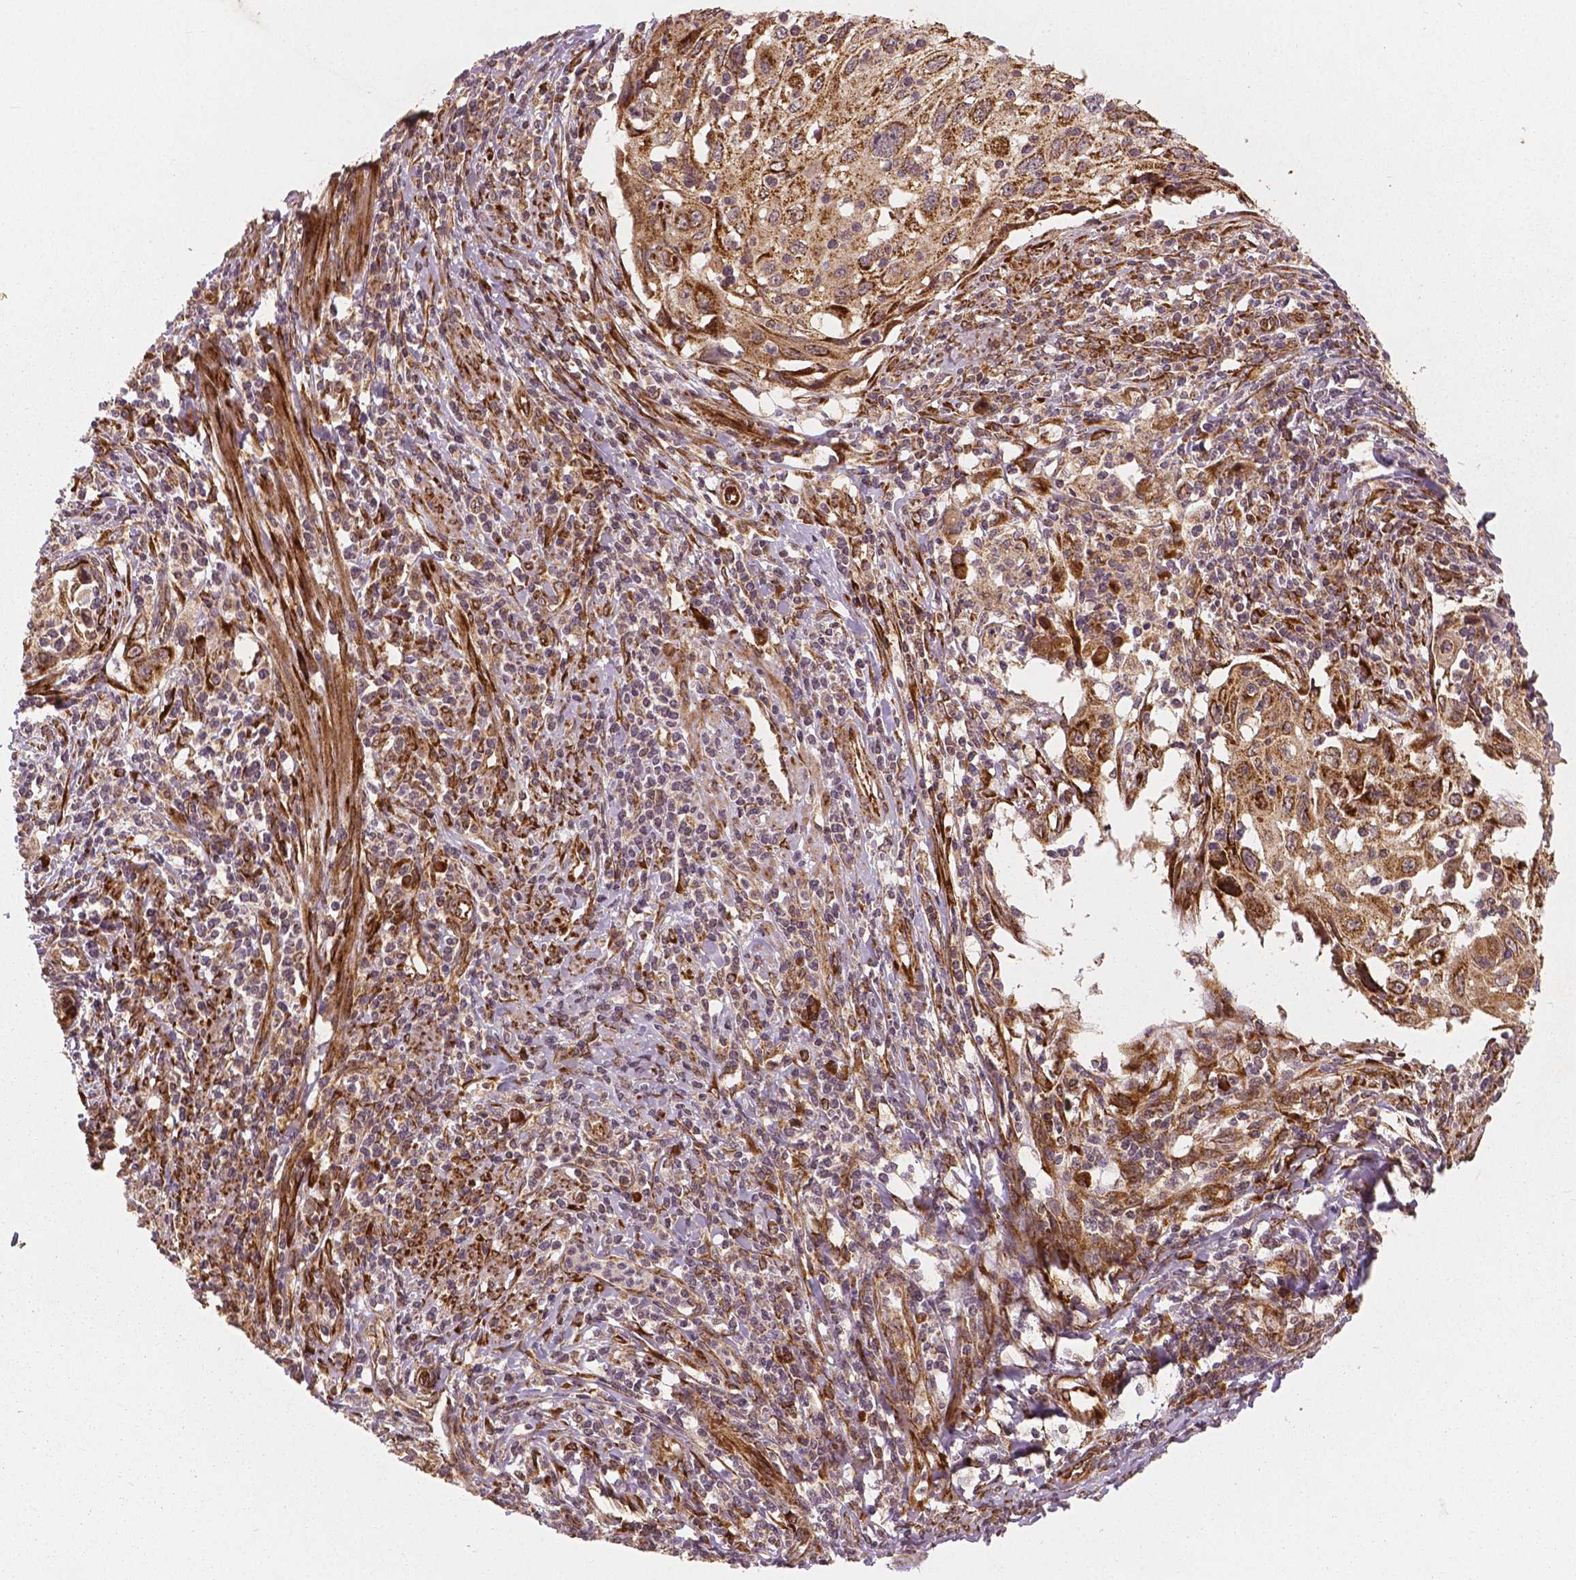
{"staining": {"intensity": "moderate", "quantity": ">75%", "location": "cytoplasmic/membranous"}, "tissue": "cervical cancer", "cell_type": "Tumor cells", "image_type": "cancer", "snomed": [{"axis": "morphology", "description": "Squamous cell carcinoma, NOS"}, {"axis": "topography", "description": "Cervix"}], "caption": "Immunohistochemistry of human cervical cancer (squamous cell carcinoma) reveals medium levels of moderate cytoplasmic/membranous expression in approximately >75% of tumor cells. (brown staining indicates protein expression, while blue staining denotes nuclei).", "gene": "PGAM5", "patient": {"sex": "female", "age": 70}}